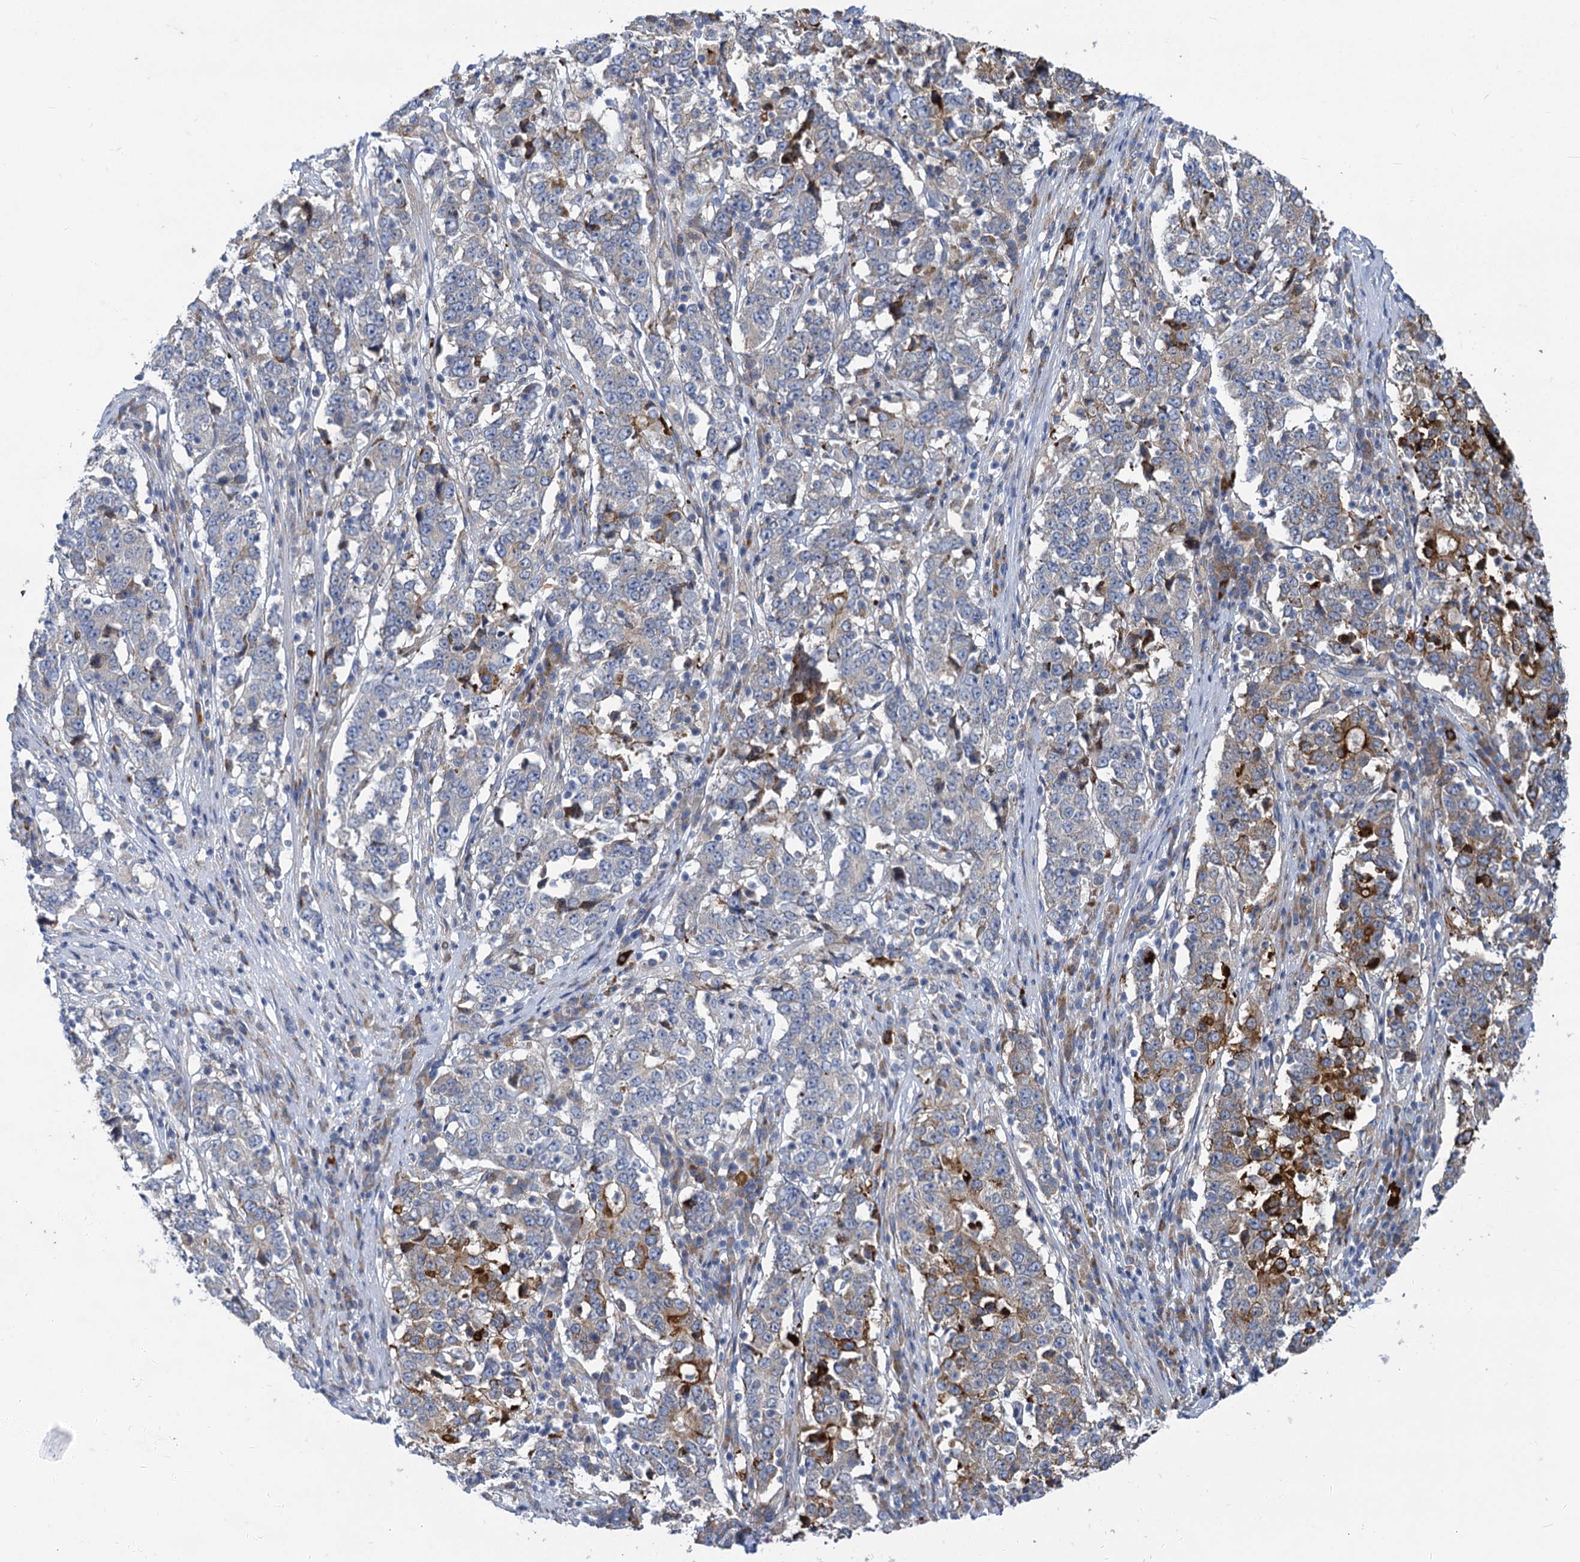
{"staining": {"intensity": "strong", "quantity": "<25%", "location": "cytoplasmic/membranous"}, "tissue": "stomach cancer", "cell_type": "Tumor cells", "image_type": "cancer", "snomed": [{"axis": "morphology", "description": "Adenocarcinoma, NOS"}, {"axis": "topography", "description": "Stomach"}], "caption": "Immunohistochemistry (DAB) staining of human stomach cancer (adenocarcinoma) demonstrates strong cytoplasmic/membranous protein staining in about <25% of tumor cells.", "gene": "PRSS35", "patient": {"sex": "male", "age": 59}}